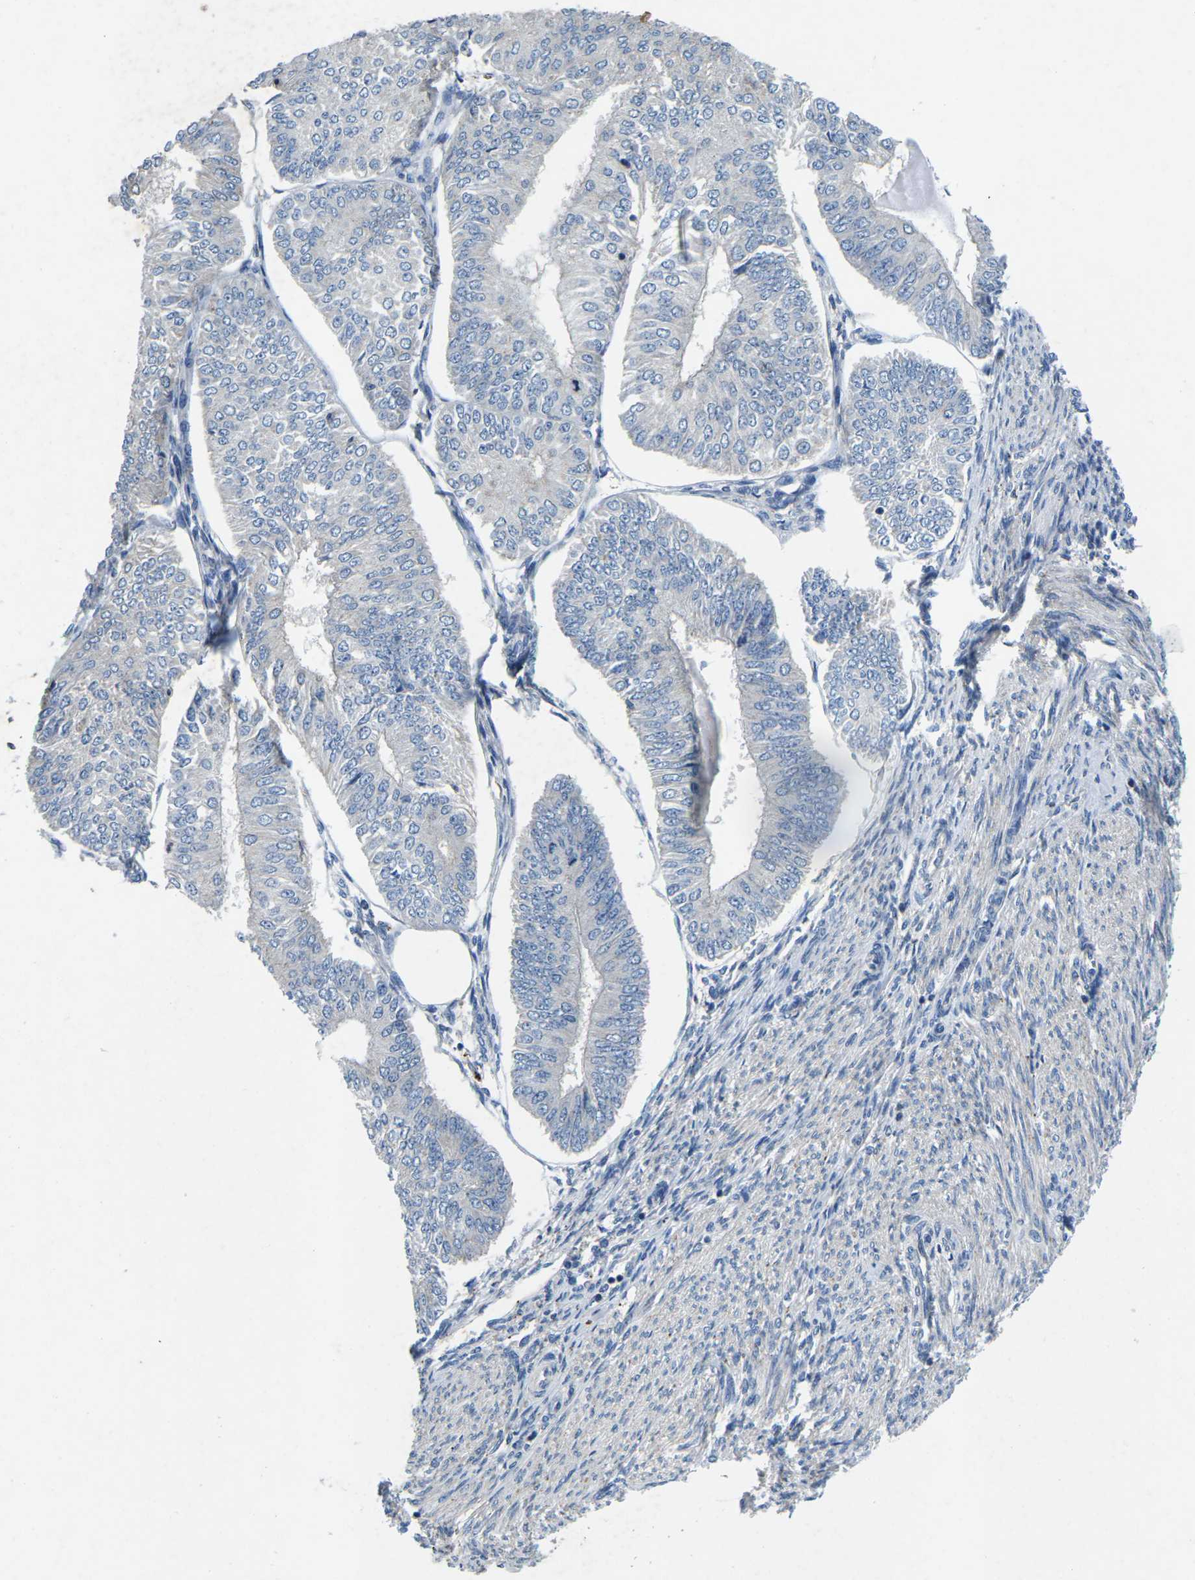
{"staining": {"intensity": "negative", "quantity": "none", "location": "none"}, "tissue": "endometrial cancer", "cell_type": "Tumor cells", "image_type": "cancer", "snomed": [{"axis": "morphology", "description": "Adenocarcinoma, NOS"}, {"axis": "topography", "description": "Endometrium"}], "caption": "Tumor cells are negative for brown protein staining in endometrial cancer (adenocarcinoma).", "gene": "PDCD6IP", "patient": {"sex": "female", "age": 58}}